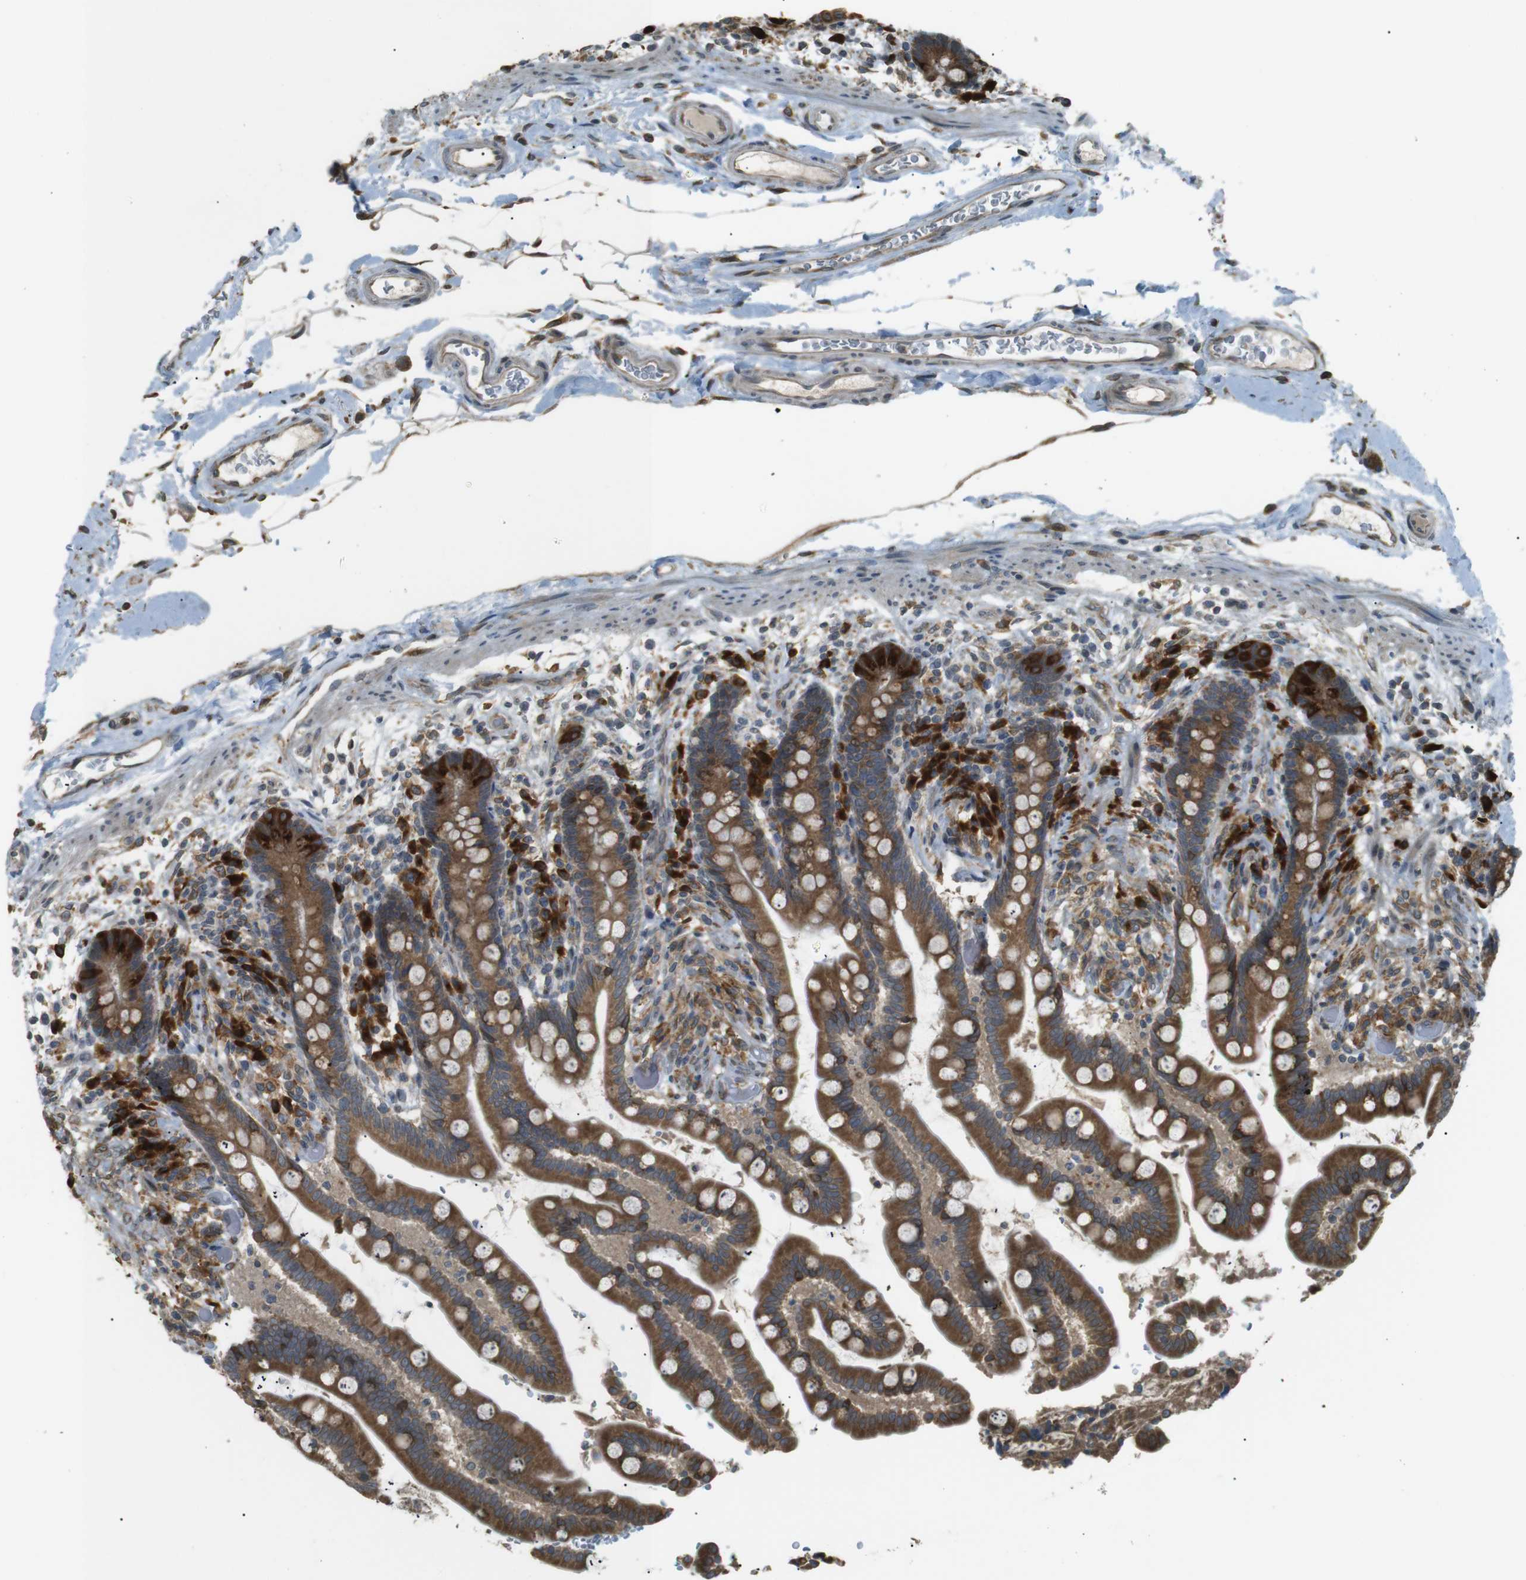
{"staining": {"intensity": "moderate", "quantity": ">75%", "location": "cytoplasmic/membranous"}, "tissue": "colon", "cell_type": "Endothelial cells", "image_type": "normal", "snomed": [{"axis": "morphology", "description": "Normal tissue, NOS"}, {"axis": "topography", "description": "Colon"}], "caption": "A brown stain highlights moderate cytoplasmic/membranous positivity of a protein in endothelial cells of benign human colon. (Stains: DAB in brown, nuclei in blue, Microscopy: brightfield microscopy at high magnification).", "gene": "TMED4", "patient": {"sex": "male", "age": 73}}